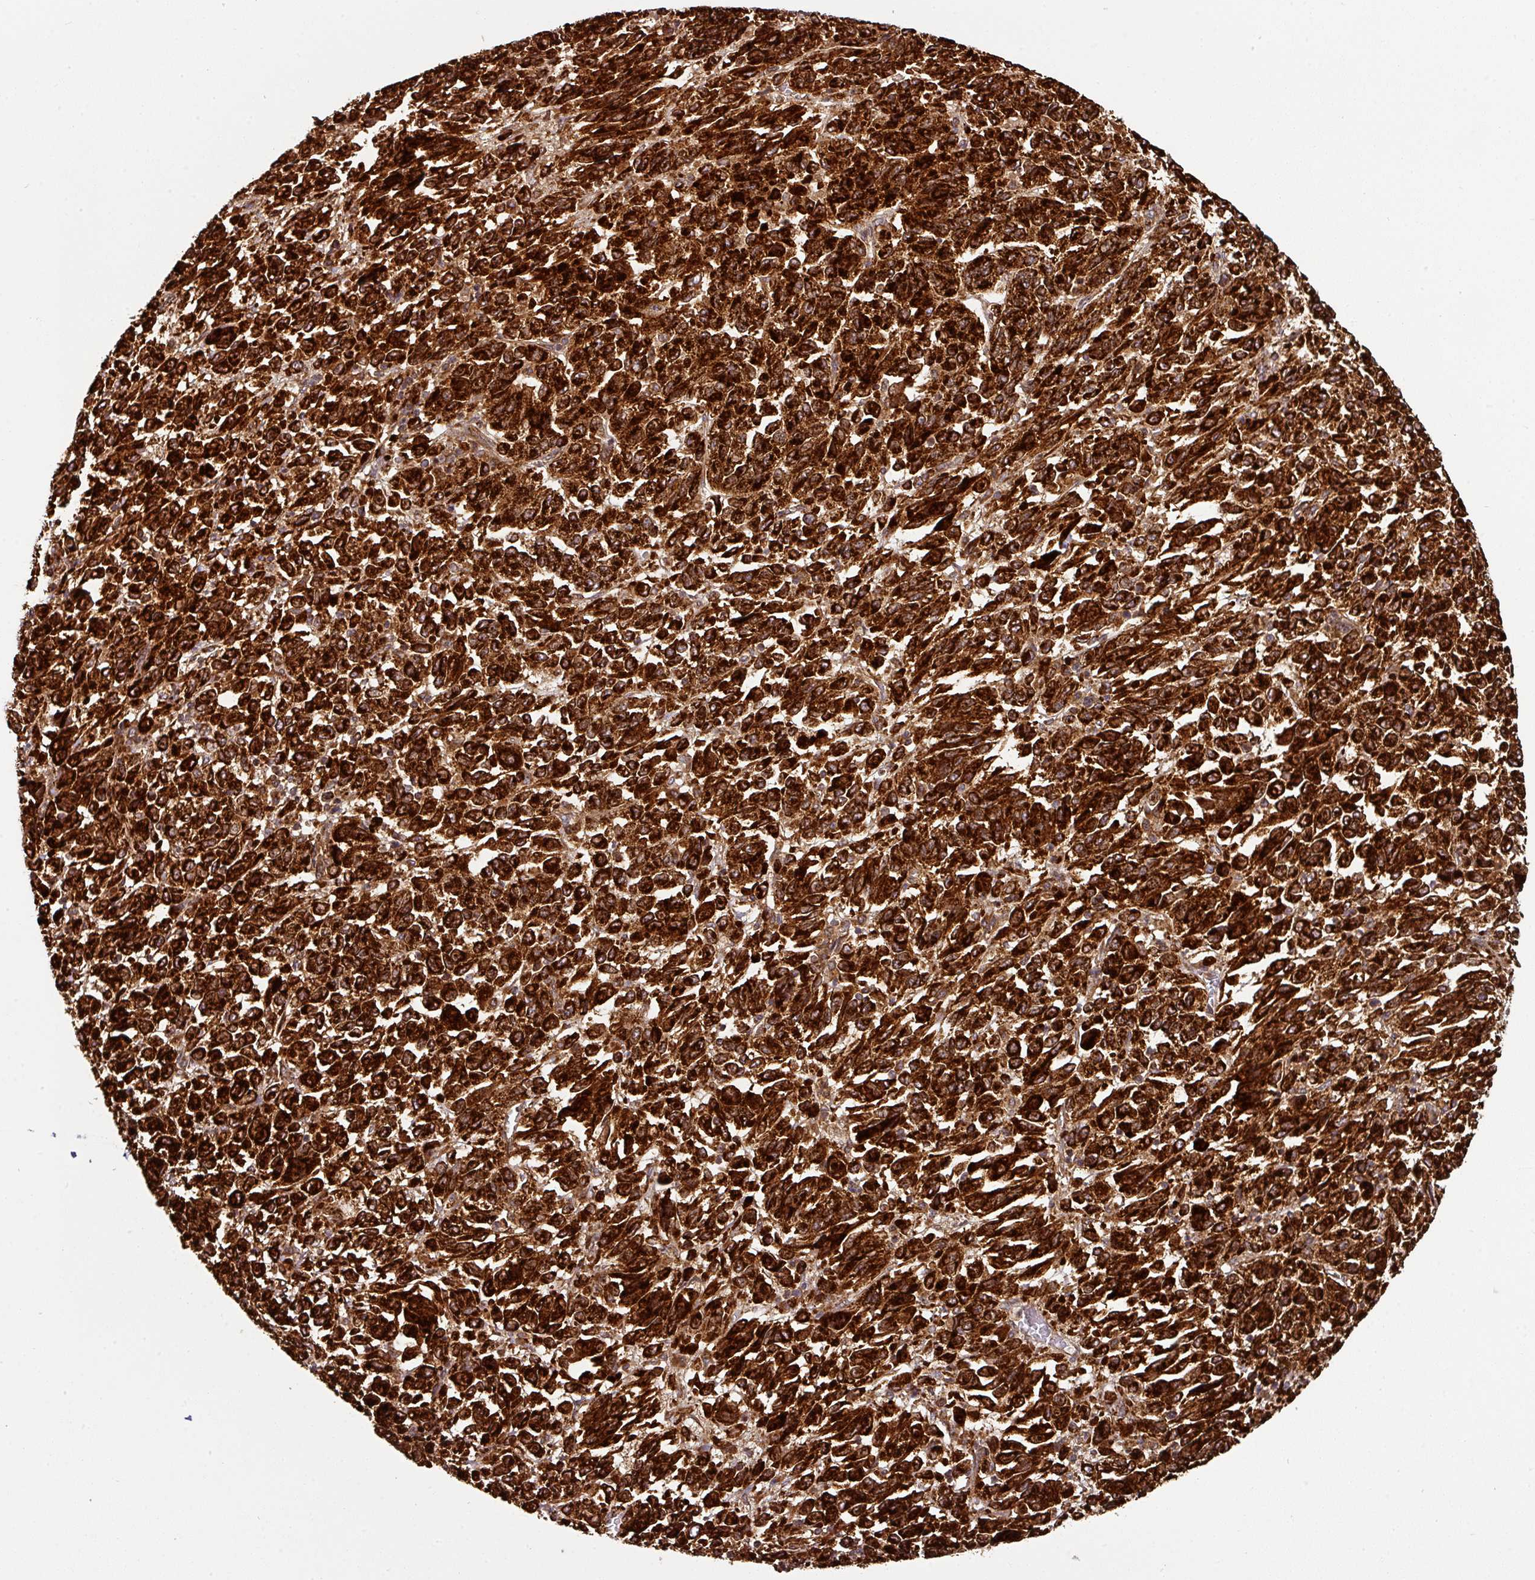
{"staining": {"intensity": "strong", "quantity": ">75%", "location": "cytoplasmic/membranous"}, "tissue": "melanoma", "cell_type": "Tumor cells", "image_type": "cancer", "snomed": [{"axis": "morphology", "description": "Malignant melanoma, Metastatic site"}, {"axis": "topography", "description": "Lung"}], "caption": "IHC of human malignant melanoma (metastatic site) shows high levels of strong cytoplasmic/membranous positivity in about >75% of tumor cells.", "gene": "TRAP1", "patient": {"sex": "male", "age": 64}}